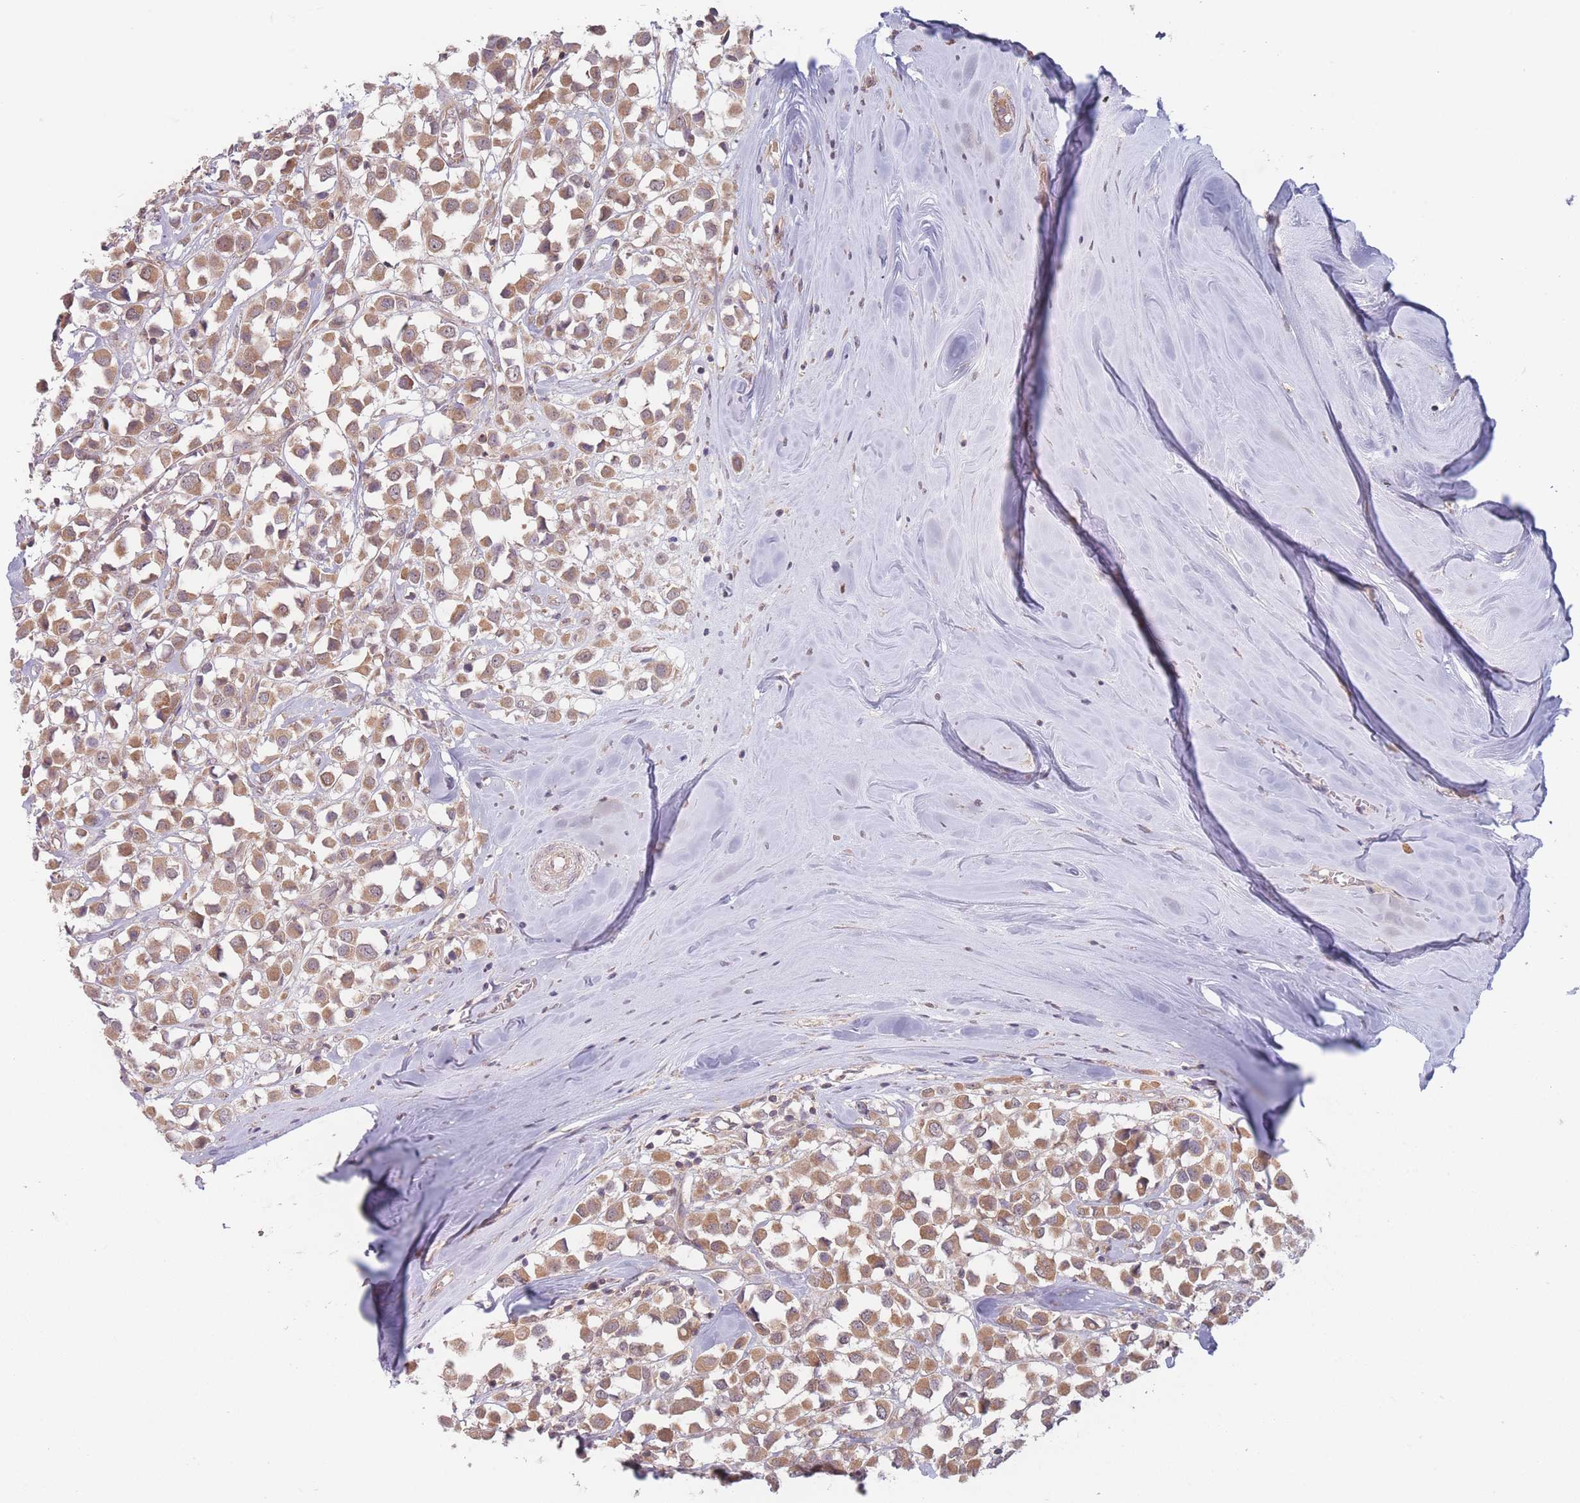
{"staining": {"intensity": "moderate", "quantity": ">75%", "location": "cytoplasmic/membranous"}, "tissue": "breast cancer", "cell_type": "Tumor cells", "image_type": "cancer", "snomed": [{"axis": "morphology", "description": "Duct carcinoma"}, {"axis": "topography", "description": "Breast"}], "caption": "This micrograph reveals breast infiltrating ductal carcinoma stained with immunohistochemistry (IHC) to label a protein in brown. The cytoplasmic/membranous of tumor cells show moderate positivity for the protein. Nuclei are counter-stained blue.", "gene": "PPM1A", "patient": {"sex": "female", "age": 61}}